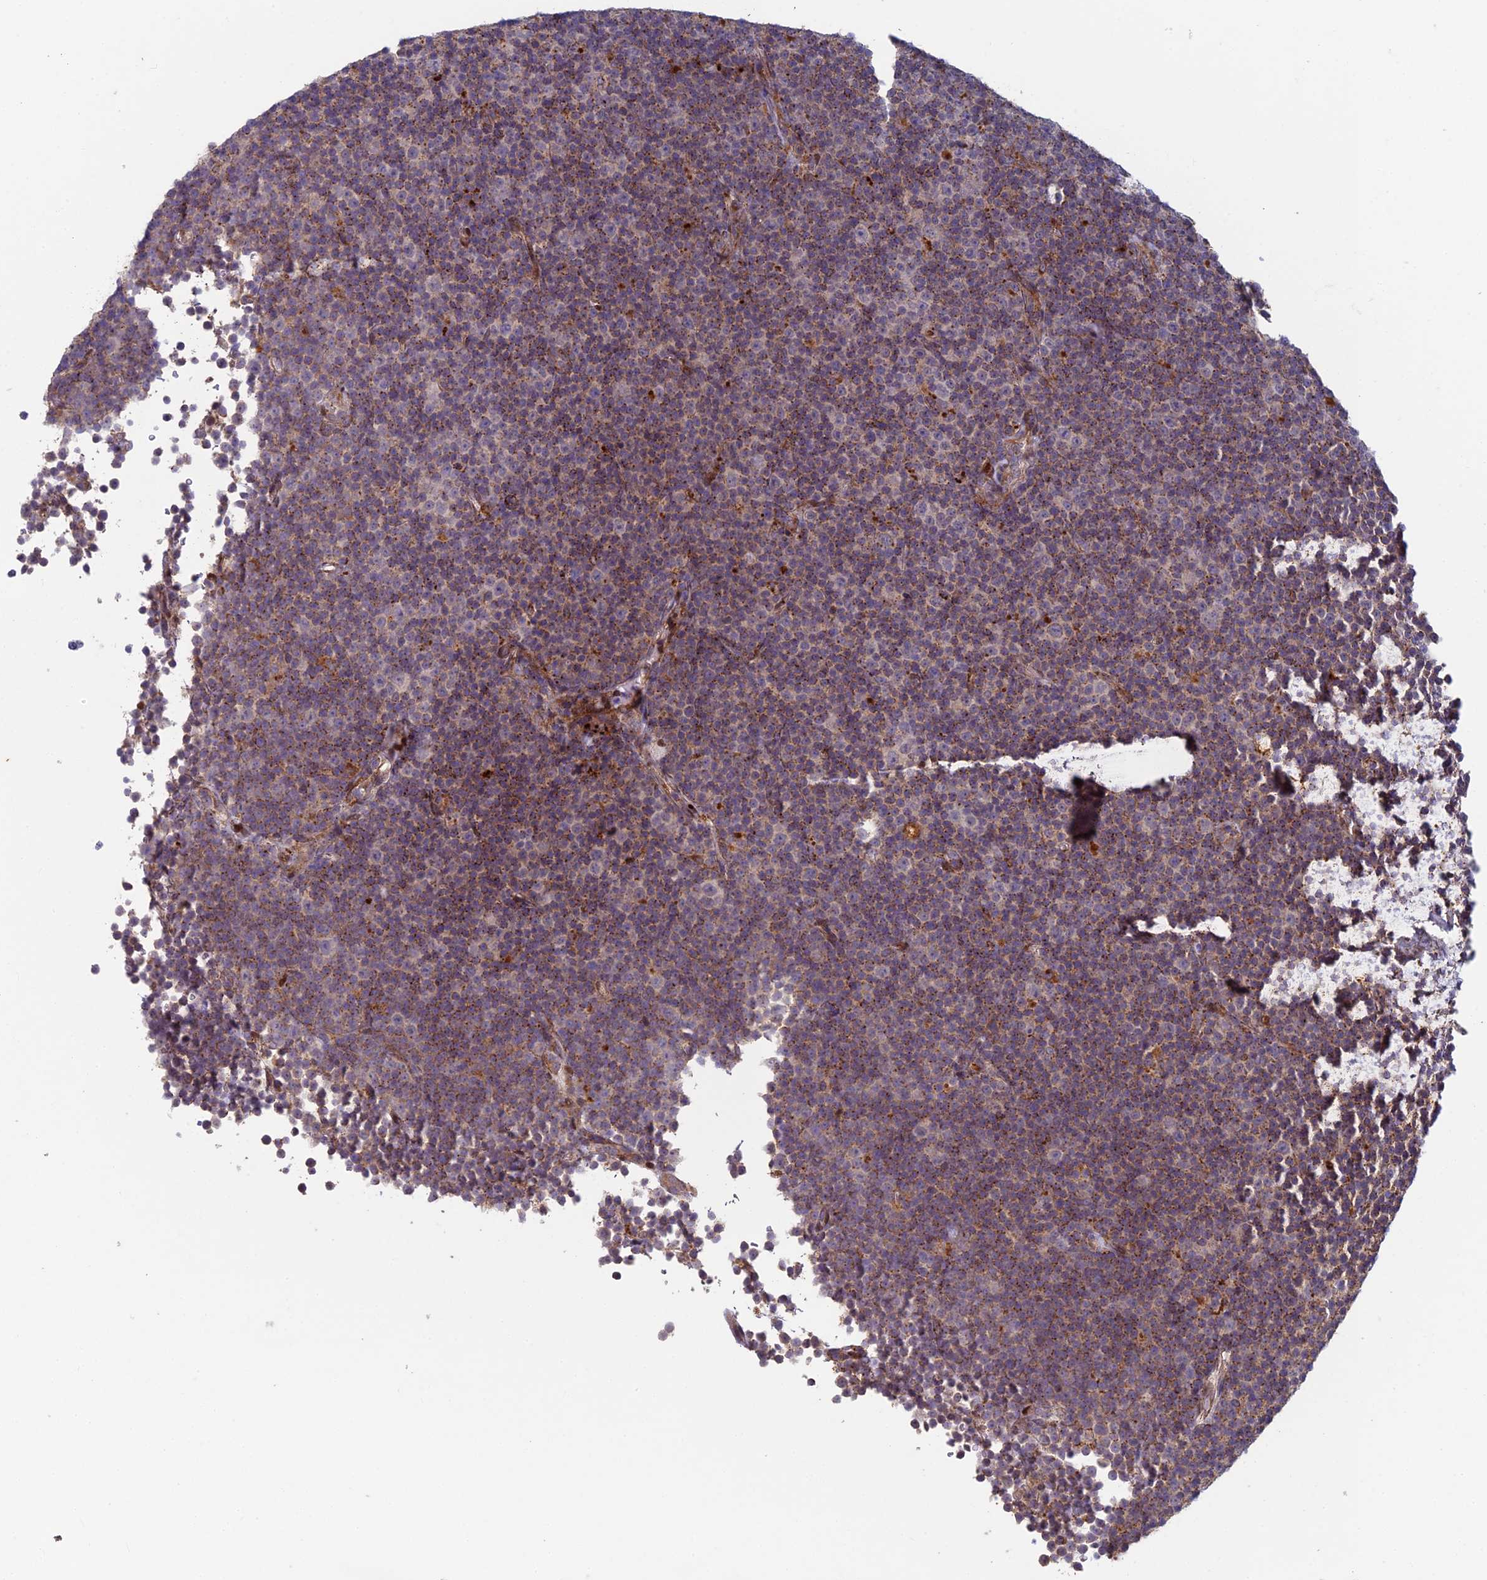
{"staining": {"intensity": "moderate", "quantity": ">75%", "location": "cytoplasmic/membranous"}, "tissue": "lymphoma", "cell_type": "Tumor cells", "image_type": "cancer", "snomed": [{"axis": "morphology", "description": "Malignant lymphoma, non-Hodgkin's type, Low grade"}, {"axis": "topography", "description": "Lymph node"}], "caption": "Human low-grade malignant lymphoma, non-Hodgkin's type stained for a protein (brown) exhibits moderate cytoplasmic/membranous positive expression in approximately >75% of tumor cells.", "gene": "FOXS1", "patient": {"sex": "female", "age": 67}}